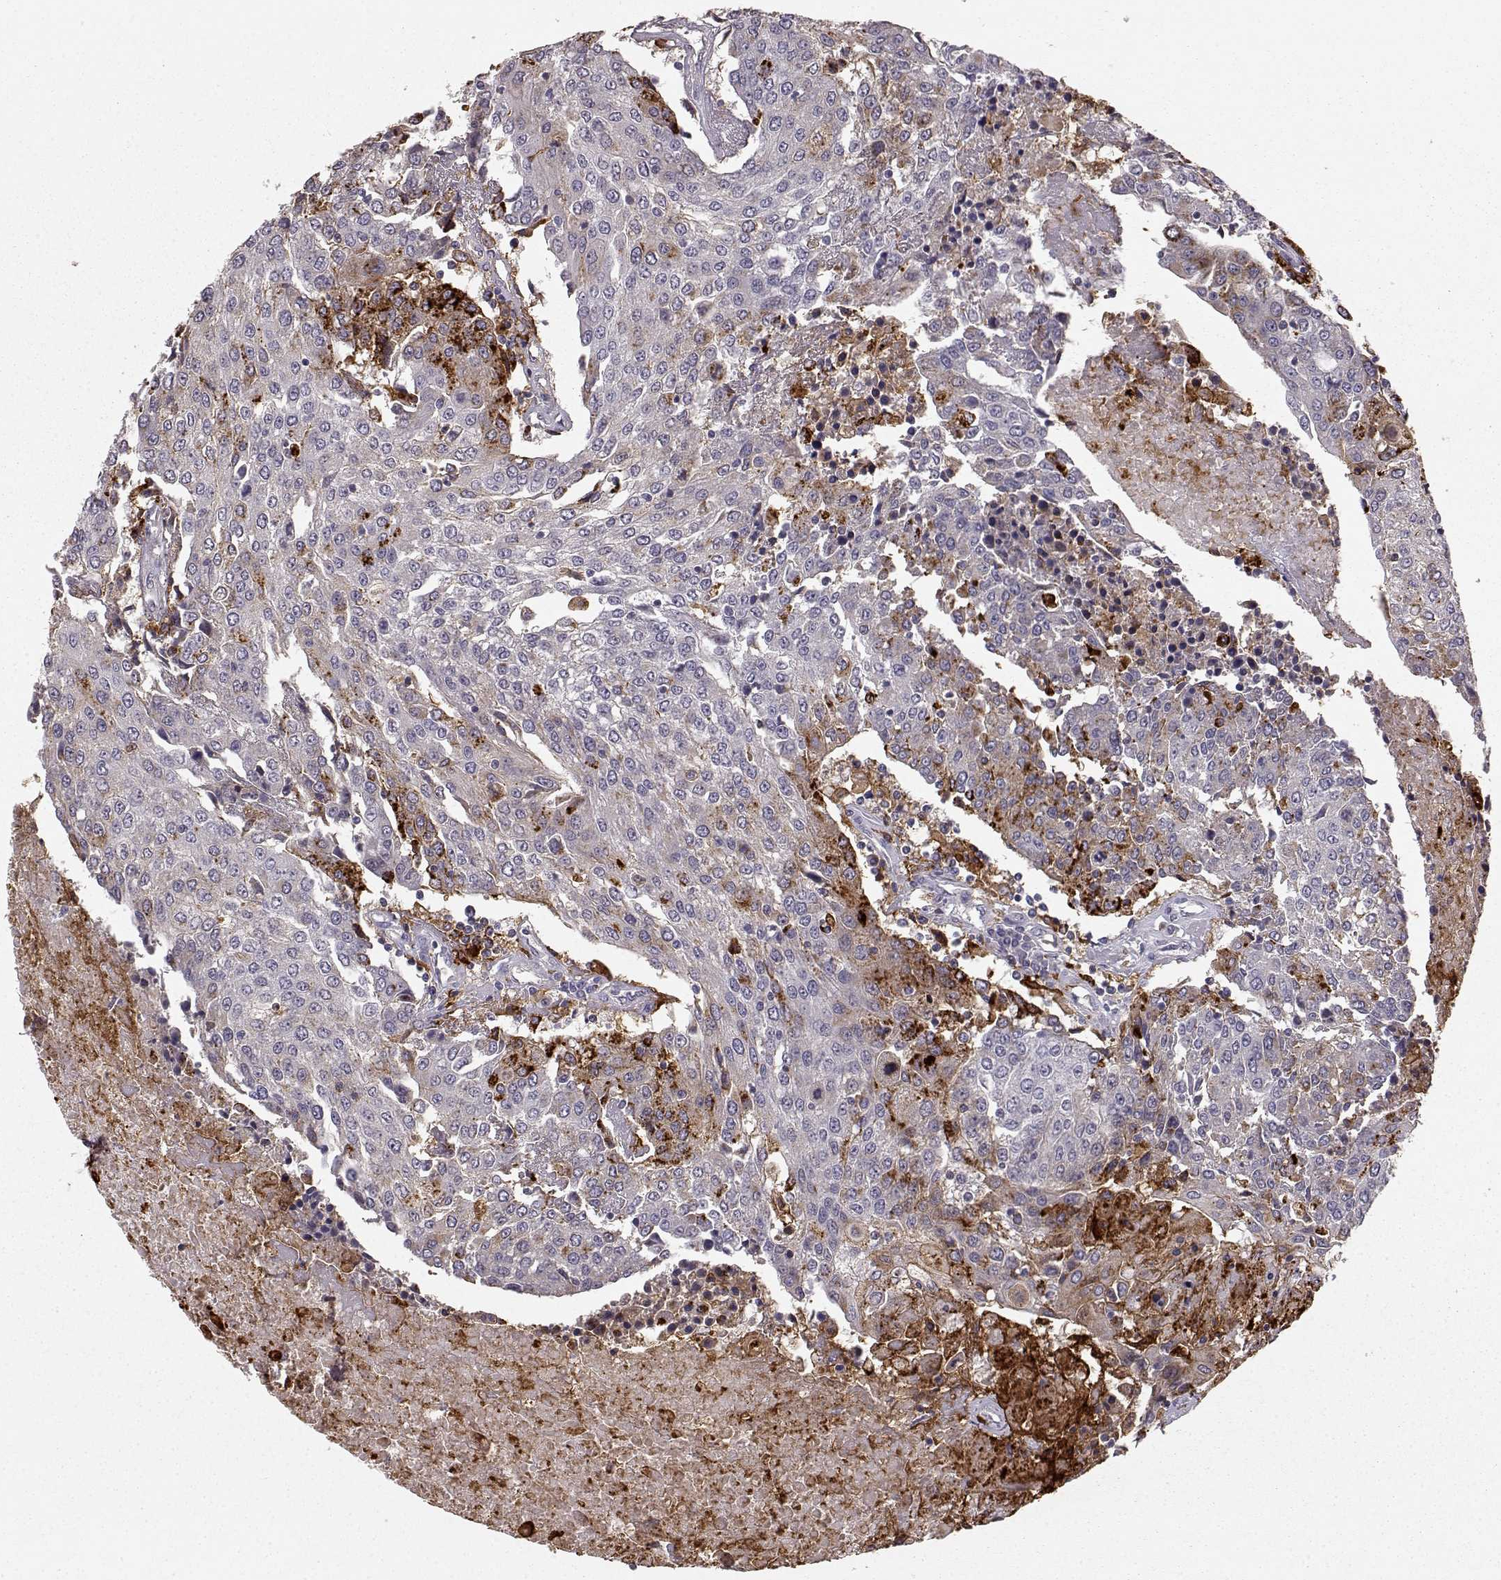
{"staining": {"intensity": "weak", "quantity": "<25%", "location": "cytoplasmic/membranous"}, "tissue": "urothelial cancer", "cell_type": "Tumor cells", "image_type": "cancer", "snomed": [{"axis": "morphology", "description": "Urothelial carcinoma, High grade"}, {"axis": "topography", "description": "Urinary bladder"}], "caption": "IHC of human high-grade urothelial carcinoma shows no positivity in tumor cells. (DAB immunohistochemistry (IHC) visualized using brightfield microscopy, high magnification).", "gene": "CCNF", "patient": {"sex": "female", "age": 85}}